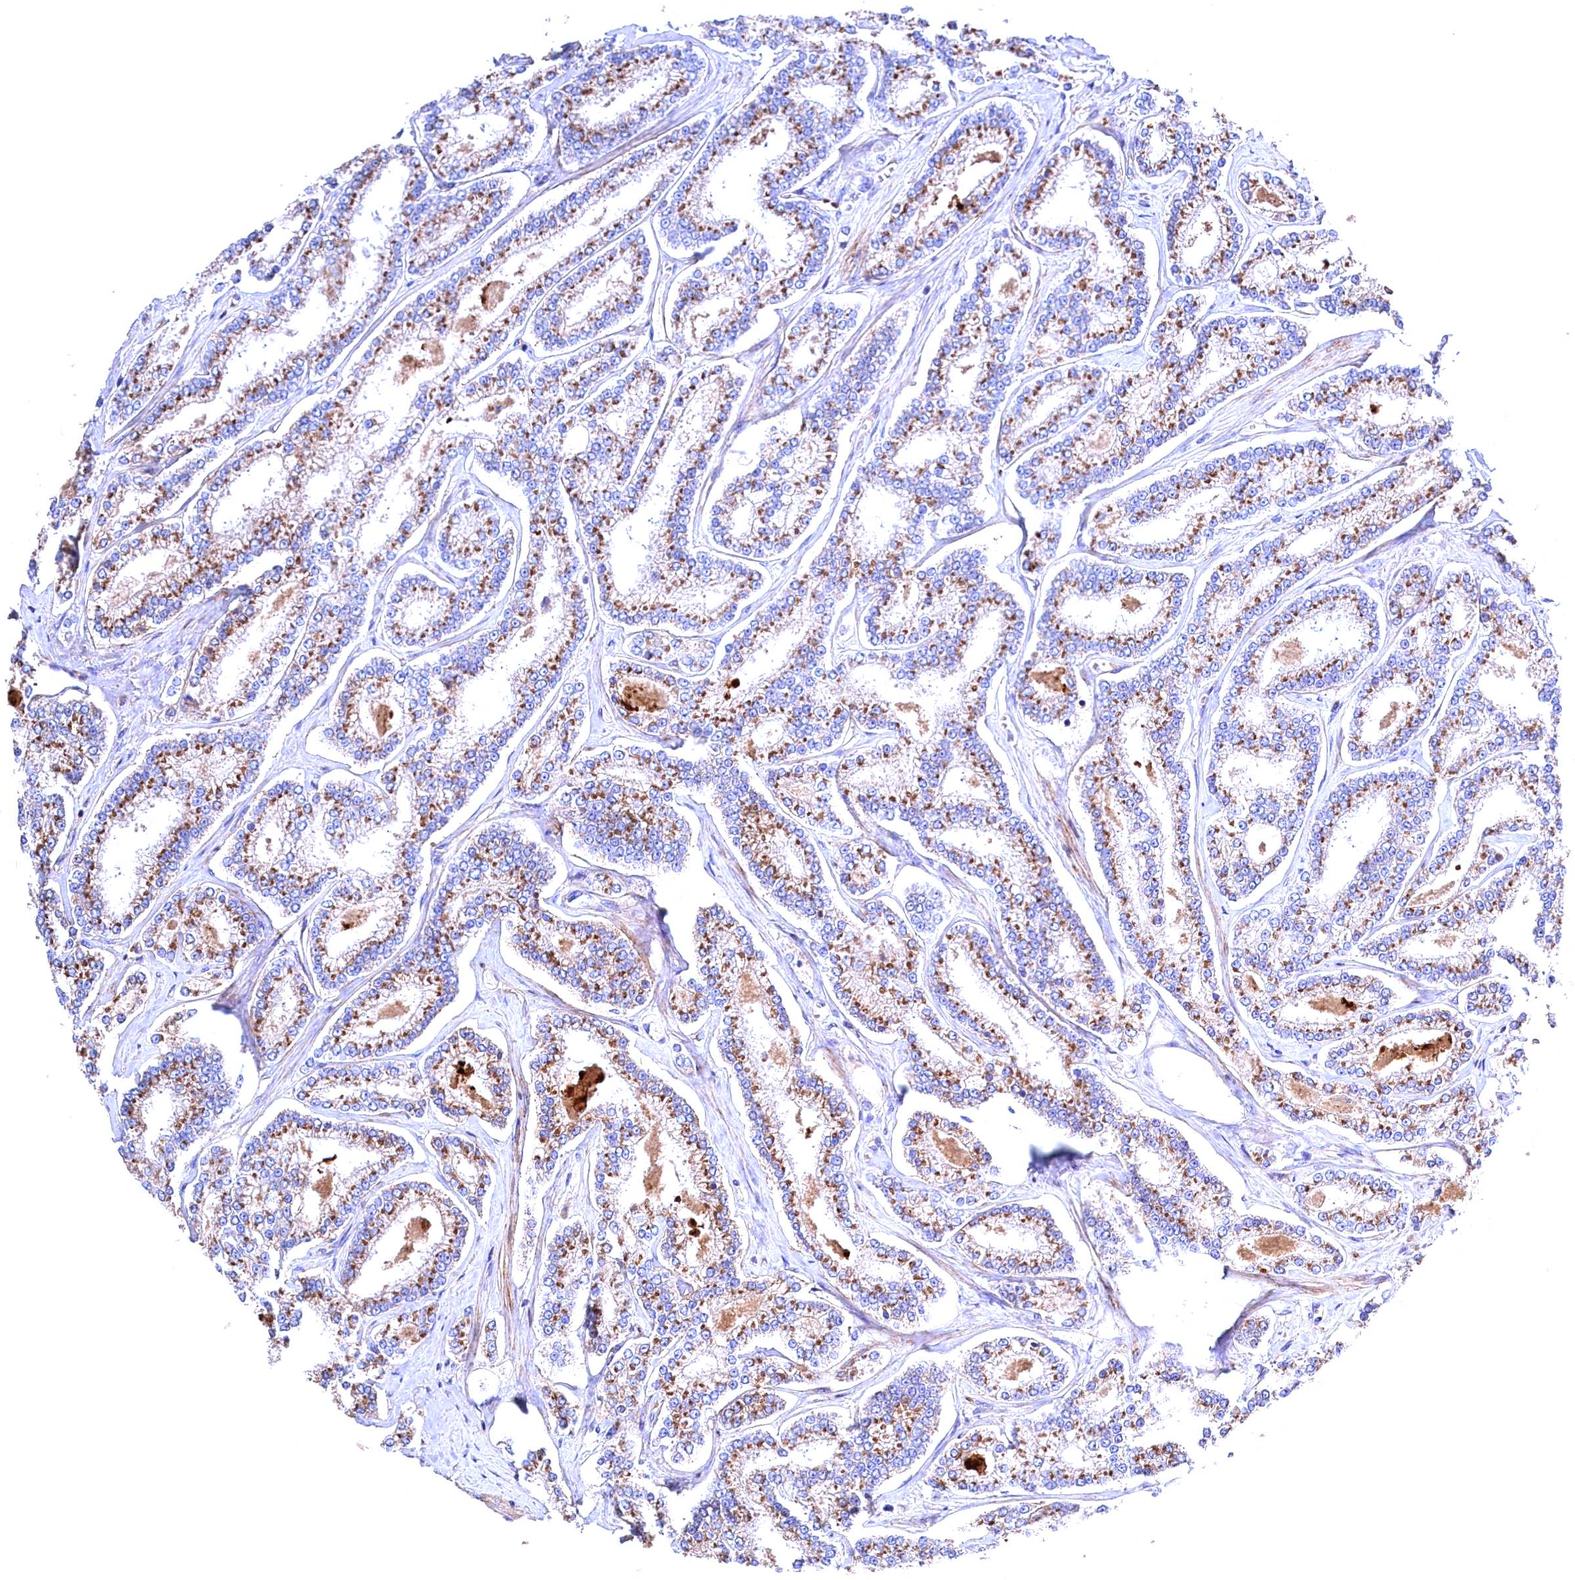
{"staining": {"intensity": "moderate", "quantity": ">75%", "location": "cytoplasmic/membranous"}, "tissue": "prostate cancer", "cell_type": "Tumor cells", "image_type": "cancer", "snomed": [{"axis": "morphology", "description": "Normal tissue, NOS"}, {"axis": "morphology", "description": "Adenocarcinoma, High grade"}, {"axis": "topography", "description": "Prostate"}], "caption": "Protein expression analysis of high-grade adenocarcinoma (prostate) shows moderate cytoplasmic/membranous positivity in approximately >75% of tumor cells.", "gene": "GPR108", "patient": {"sex": "male", "age": 83}}